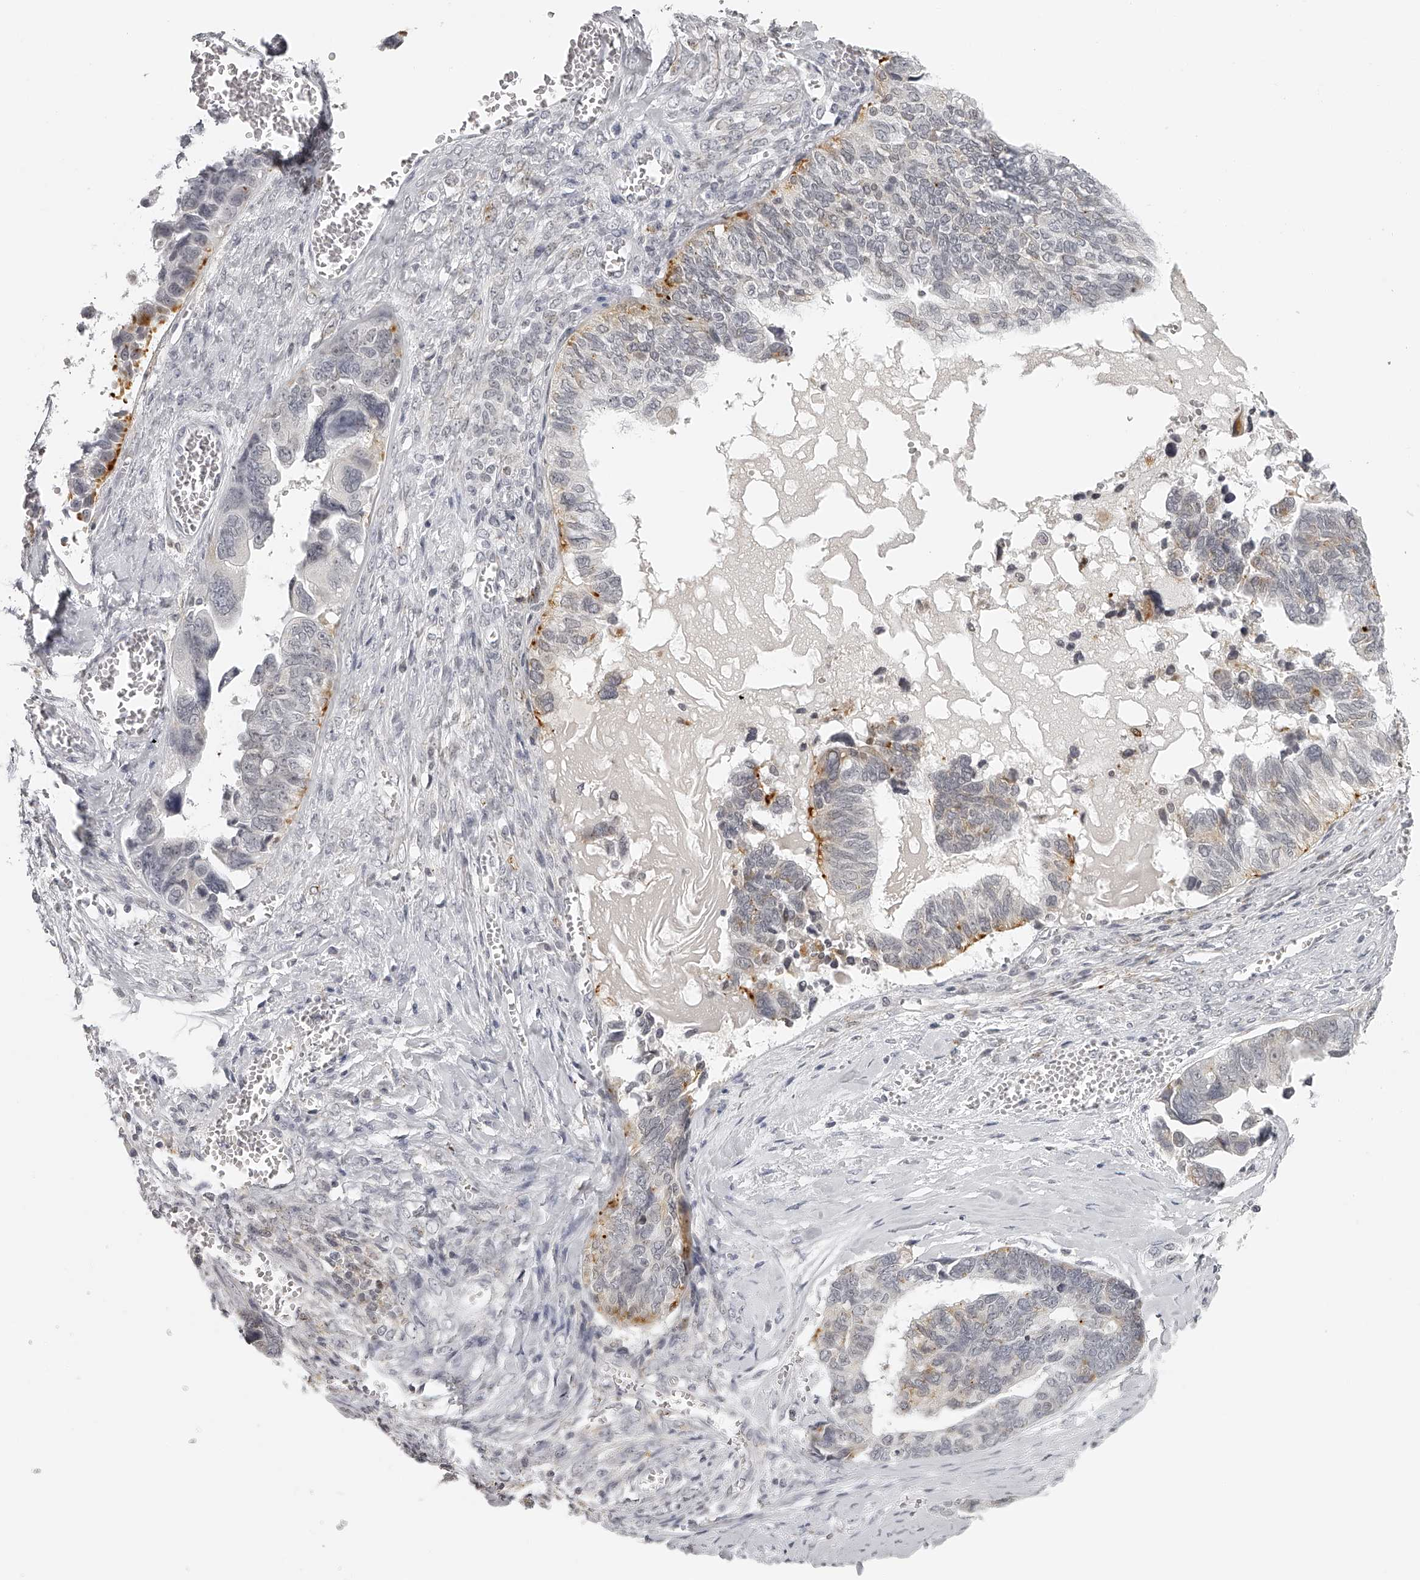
{"staining": {"intensity": "moderate", "quantity": "<25%", "location": "cytoplasmic/membranous"}, "tissue": "ovarian cancer", "cell_type": "Tumor cells", "image_type": "cancer", "snomed": [{"axis": "morphology", "description": "Cystadenocarcinoma, serous, NOS"}, {"axis": "topography", "description": "Ovary"}], "caption": "This histopathology image exhibits IHC staining of serous cystadenocarcinoma (ovarian), with low moderate cytoplasmic/membranous positivity in approximately <25% of tumor cells.", "gene": "RNF220", "patient": {"sex": "female", "age": 79}}